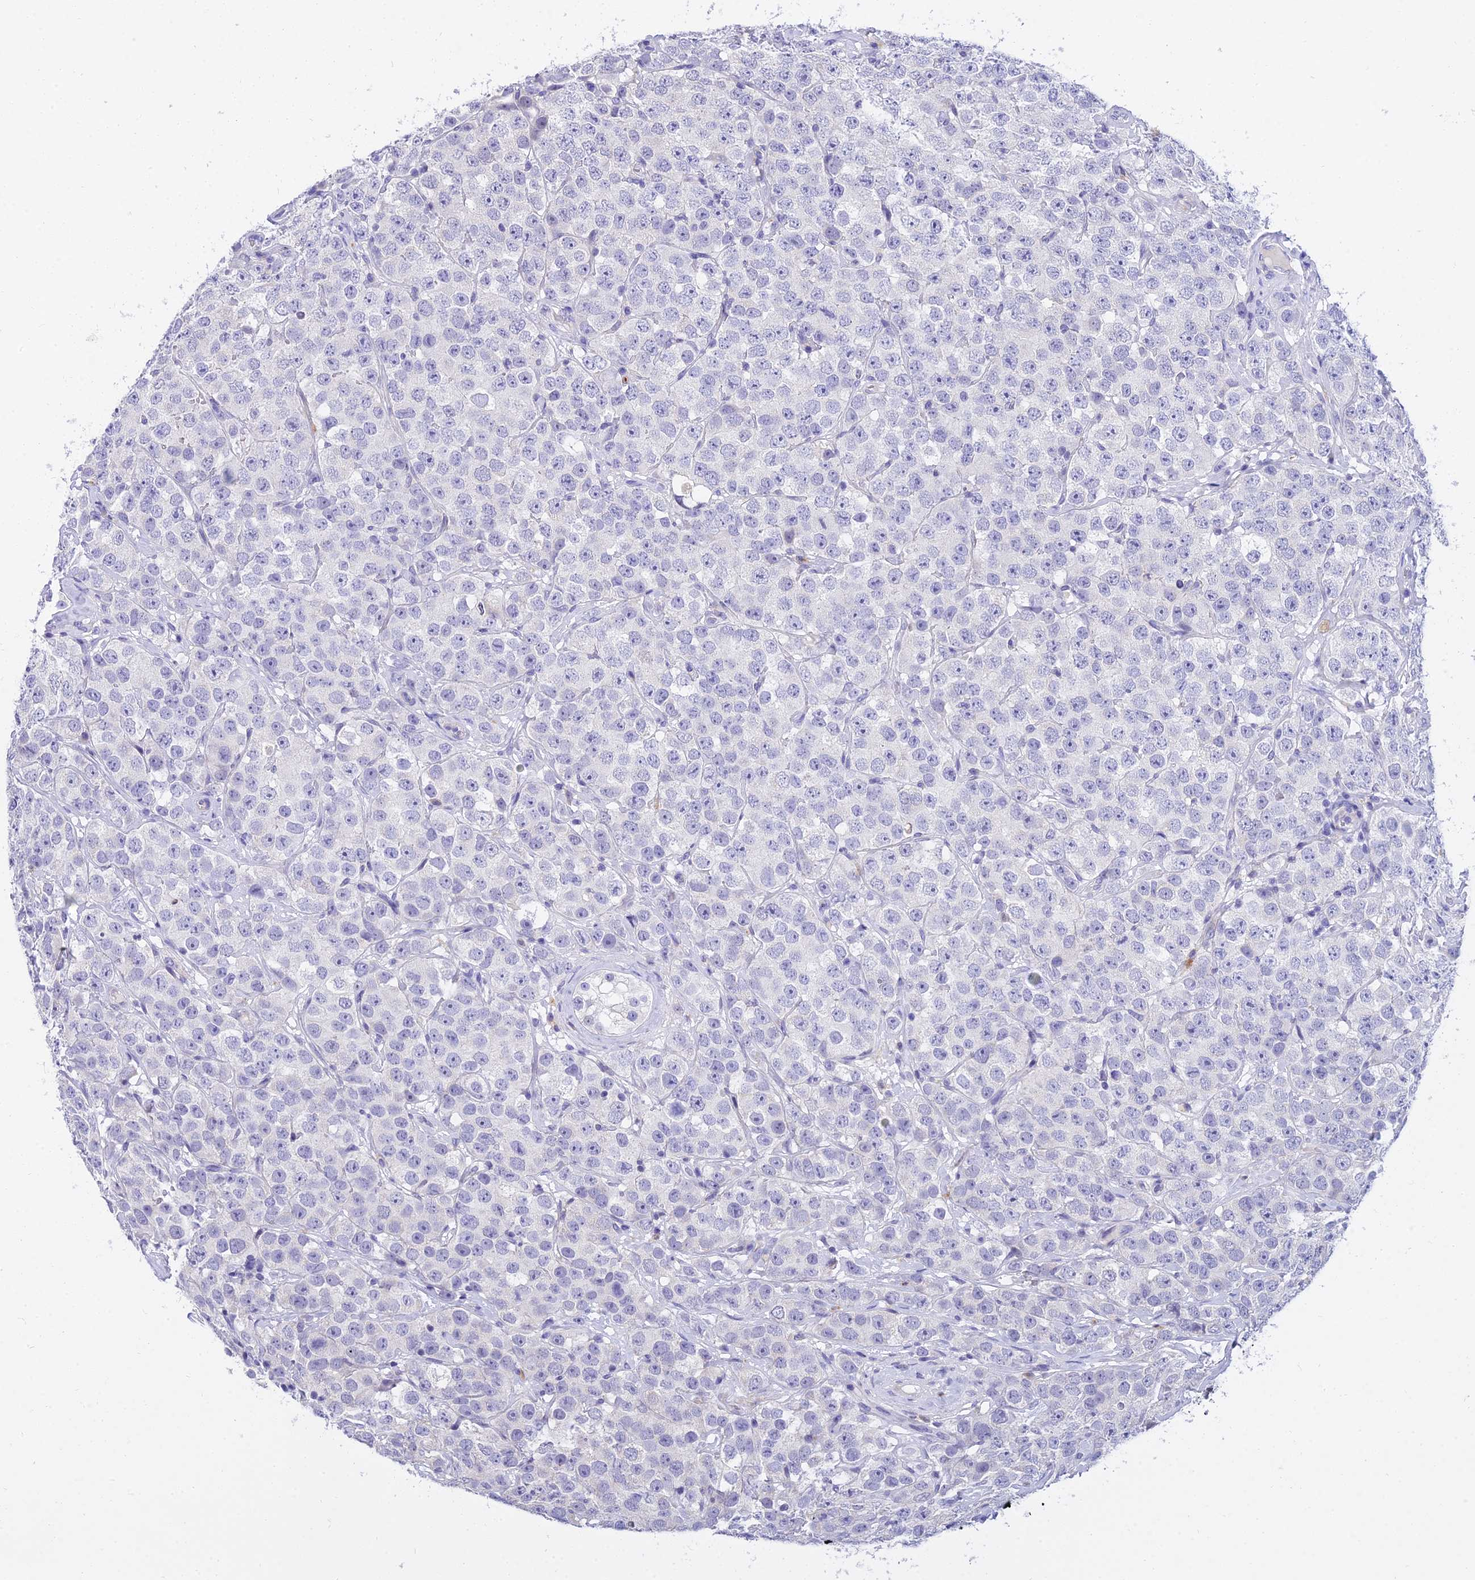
{"staining": {"intensity": "negative", "quantity": "none", "location": "none"}, "tissue": "testis cancer", "cell_type": "Tumor cells", "image_type": "cancer", "snomed": [{"axis": "morphology", "description": "Seminoma, NOS"}, {"axis": "topography", "description": "Testis"}], "caption": "IHC of human testis cancer displays no staining in tumor cells.", "gene": "VWC2L", "patient": {"sex": "male", "age": 28}}